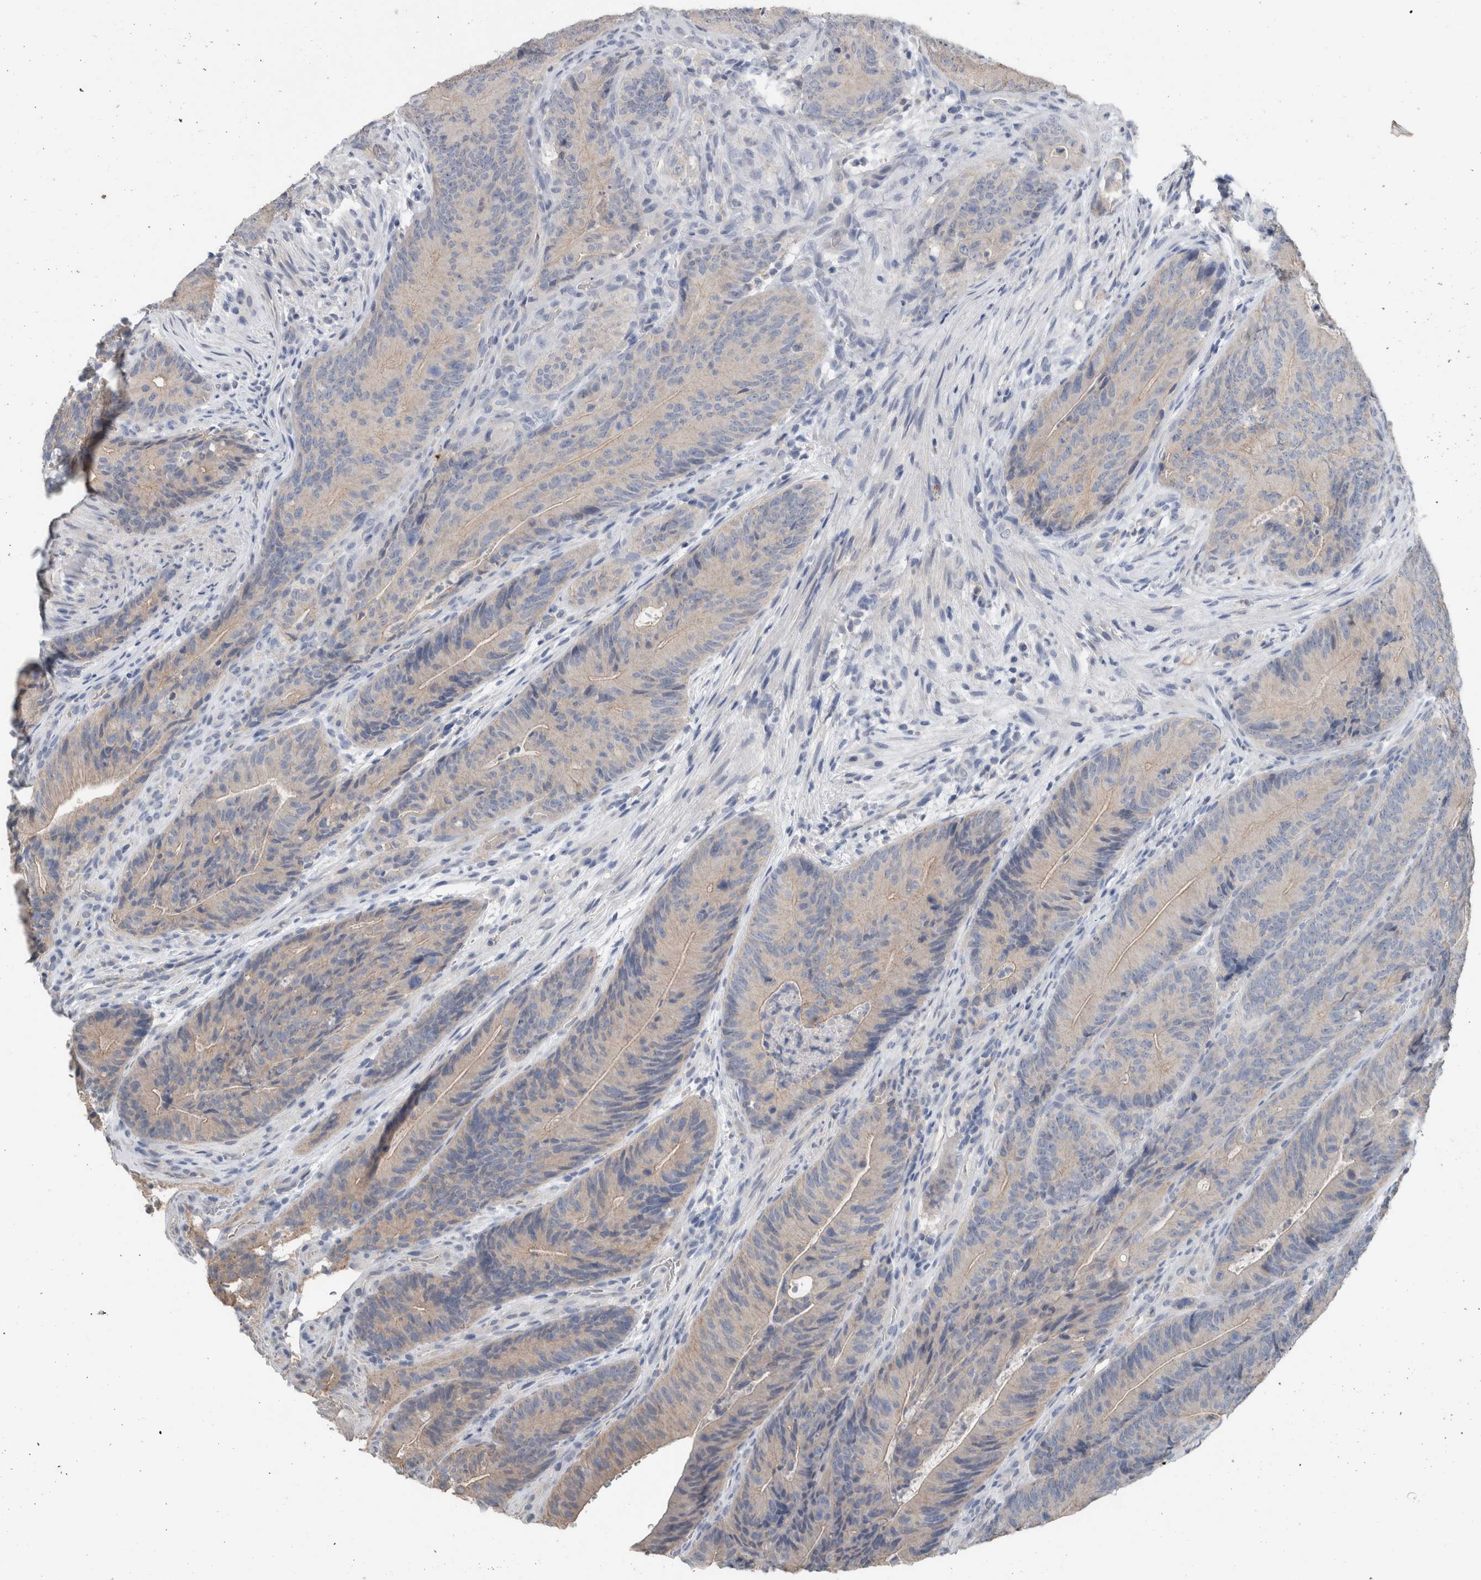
{"staining": {"intensity": "negative", "quantity": "none", "location": "none"}, "tissue": "colorectal cancer", "cell_type": "Tumor cells", "image_type": "cancer", "snomed": [{"axis": "morphology", "description": "Normal tissue, NOS"}, {"axis": "topography", "description": "Colon"}], "caption": "This is an IHC histopathology image of human colorectal cancer. There is no positivity in tumor cells.", "gene": "CRNN", "patient": {"sex": "female", "age": 82}}